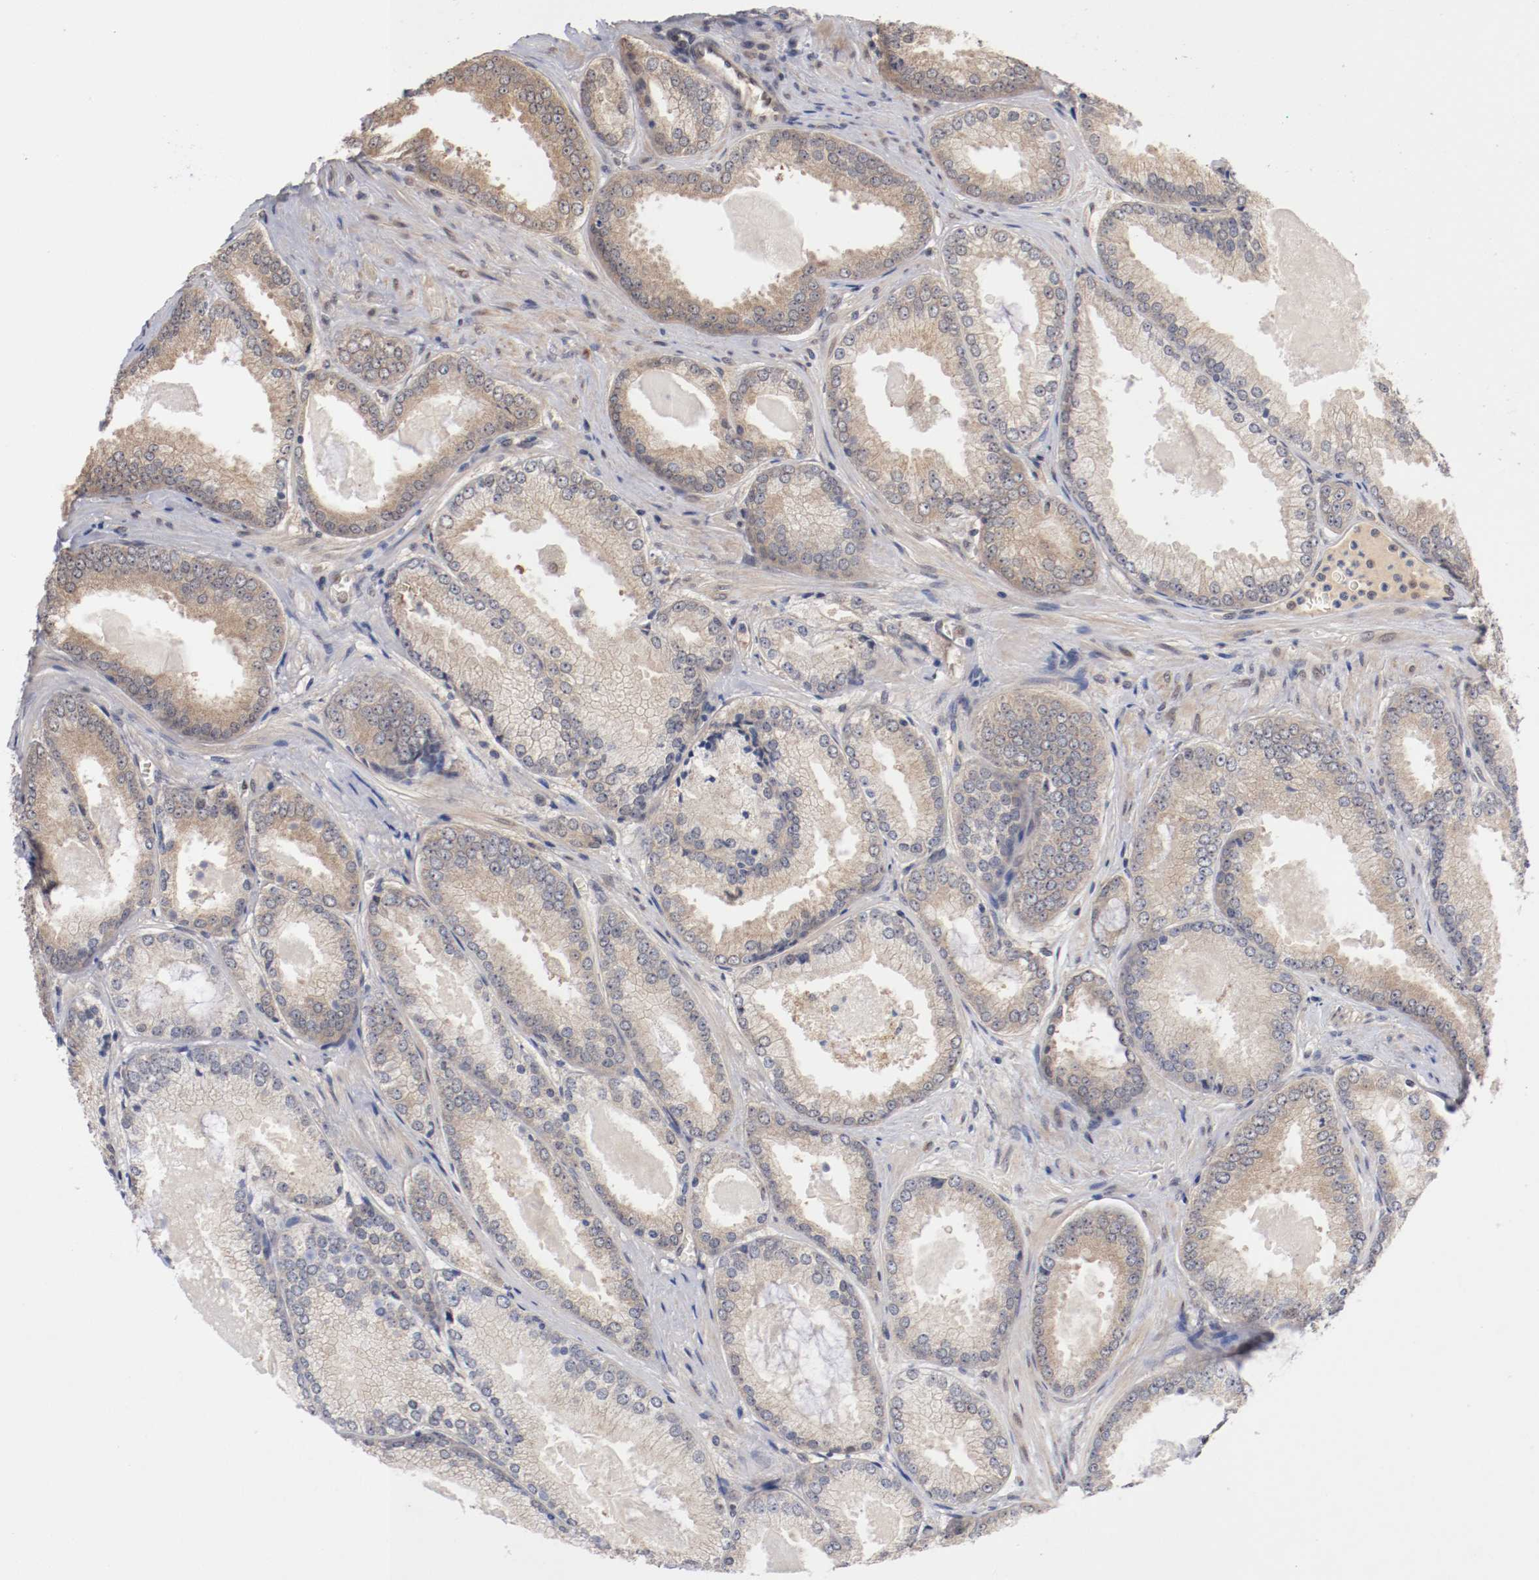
{"staining": {"intensity": "weak", "quantity": "<25%", "location": "cytoplasmic/membranous"}, "tissue": "prostate cancer", "cell_type": "Tumor cells", "image_type": "cancer", "snomed": [{"axis": "morphology", "description": "Adenocarcinoma, High grade"}, {"axis": "topography", "description": "Prostate"}], "caption": "This is an immunohistochemistry histopathology image of prostate adenocarcinoma (high-grade). There is no expression in tumor cells.", "gene": "DNMT3B", "patient": {"sex": "male", "age": 61}}